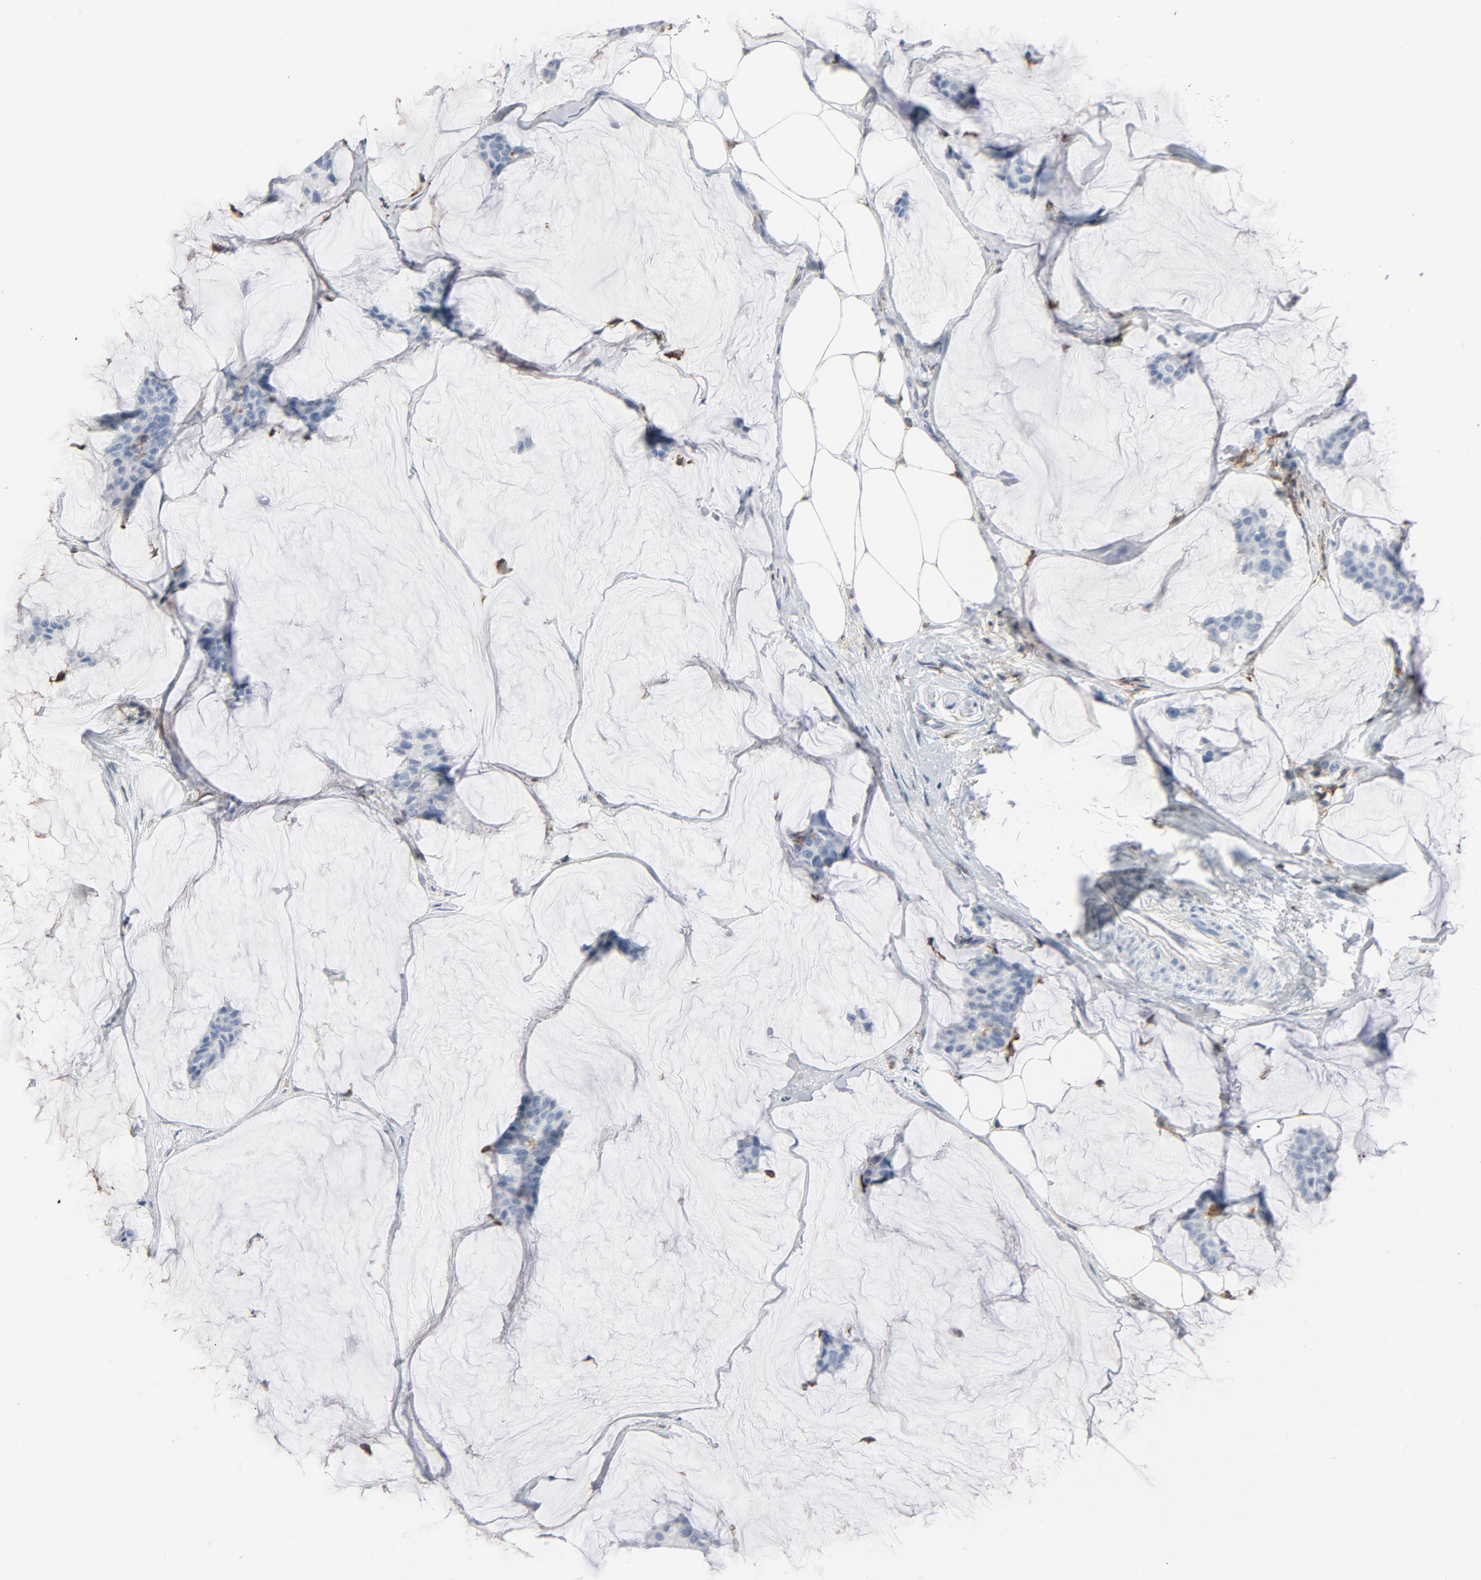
{"staining": {"intensity": "negative", "quantity": "none", "location": "none"}, "tissue": "breast cancer", "cell_type": "Tumor cells", "image_type": "cancer", "snomed": [{"axis": "morphology", "description": "Duct carcinoma"}, {"axis": "topography", "description": "Breast"}], "caption": "This is an IHC photomicrograph of breast cancer (infiltrating ductal carcinoma). There is no staining in tumor cells.", "gene": "LCP2", "patient": {"sex": "female", "age": 93}}